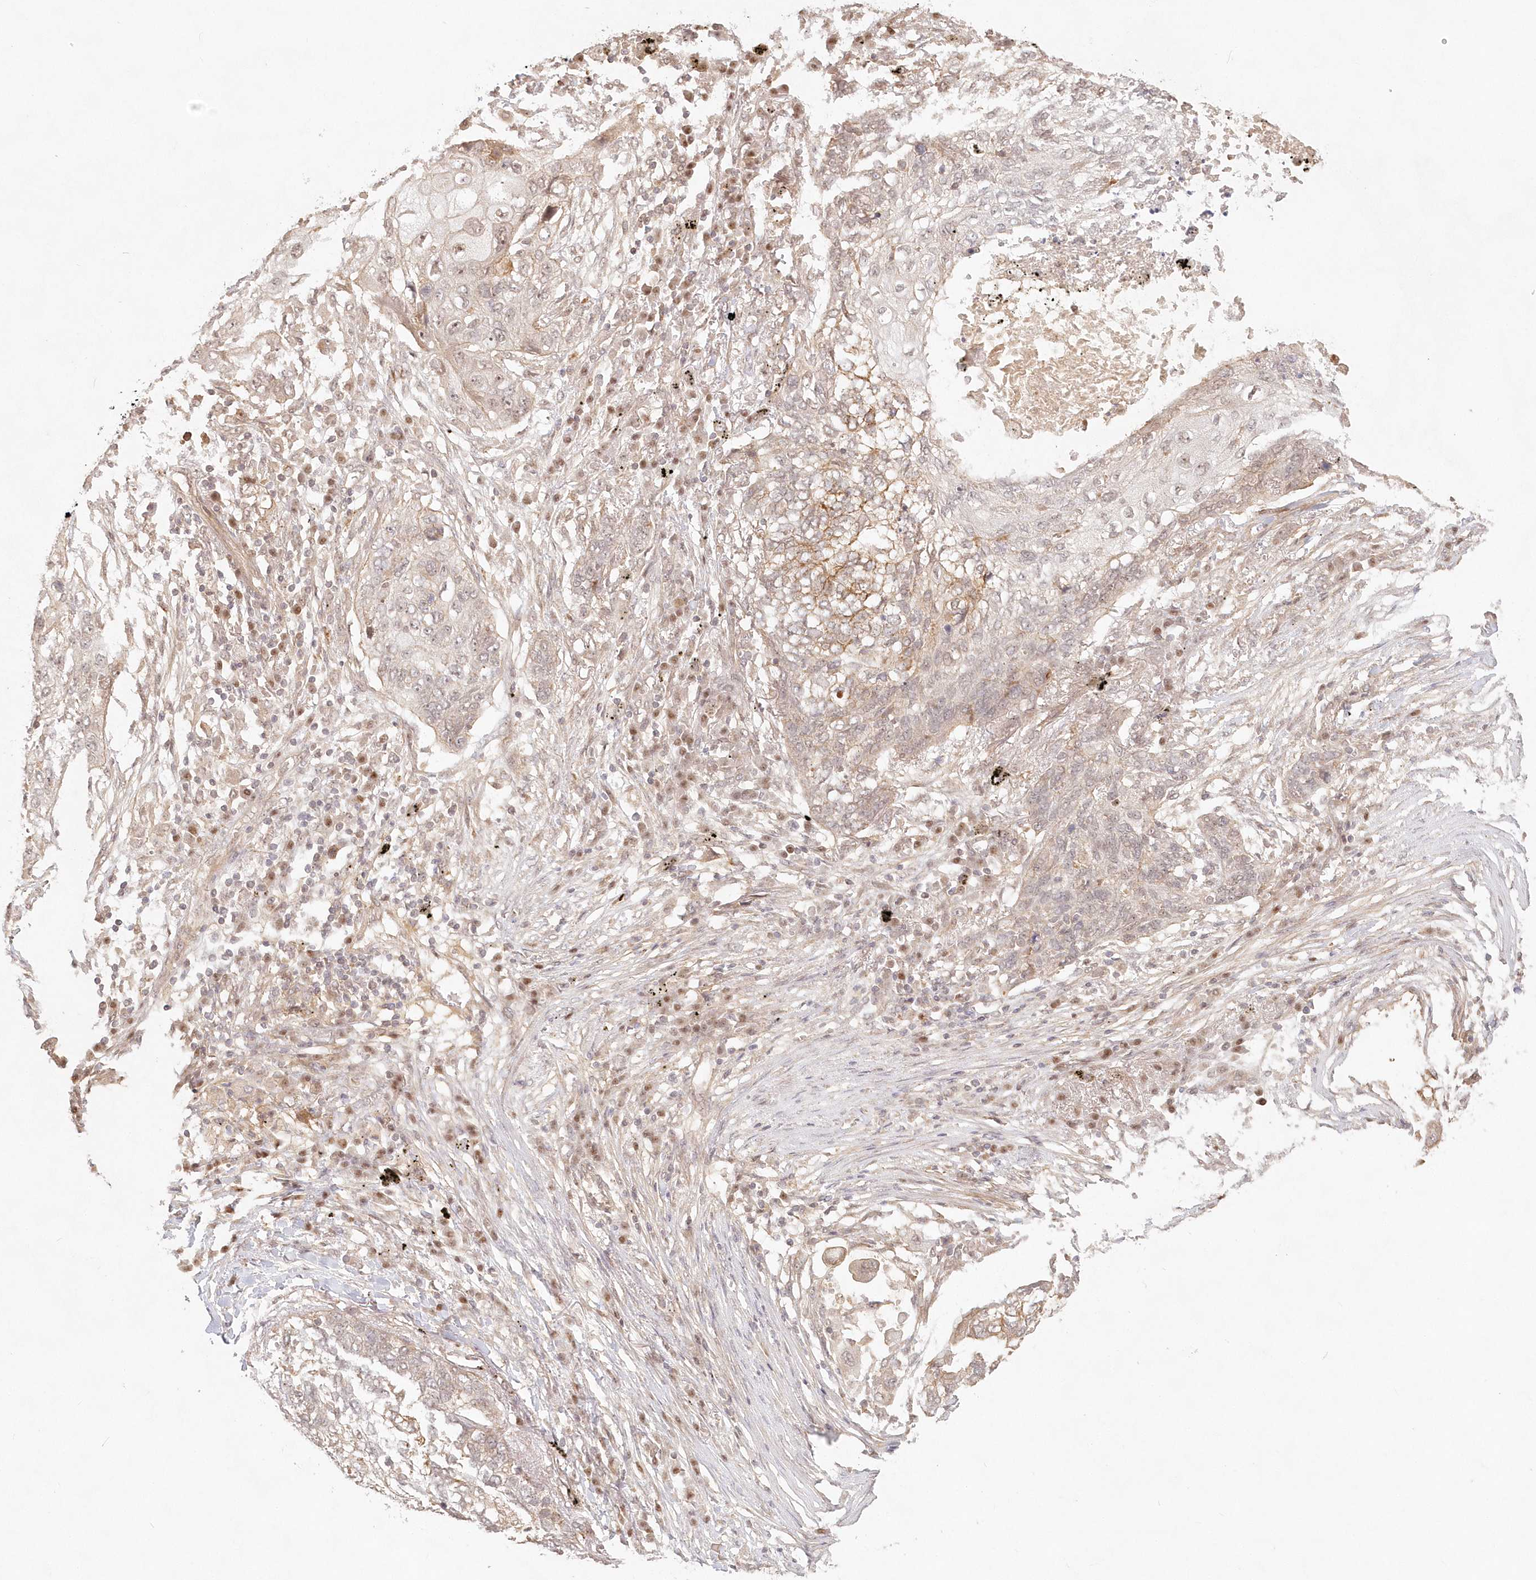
{"staining": {"intensity": "weak", "quantity": "<25%", "location": "cytoplasmic/membranous"}, "tissue": "lung cancer", "cell_type": "Tumor cells", "image_type": "cancer", "snomed": [{"axis": "morphology", "description": "Squamous cell carcinoma, NOS"}, {"axis": "topography", "description": "Lung"}], "caption": "Immunohistochemical staining of lung squamous cell carcinoma shows no significant expression in tumor cells.", "gene": "KIAA0232", "patient": {"sex": "female", "age": 63}}